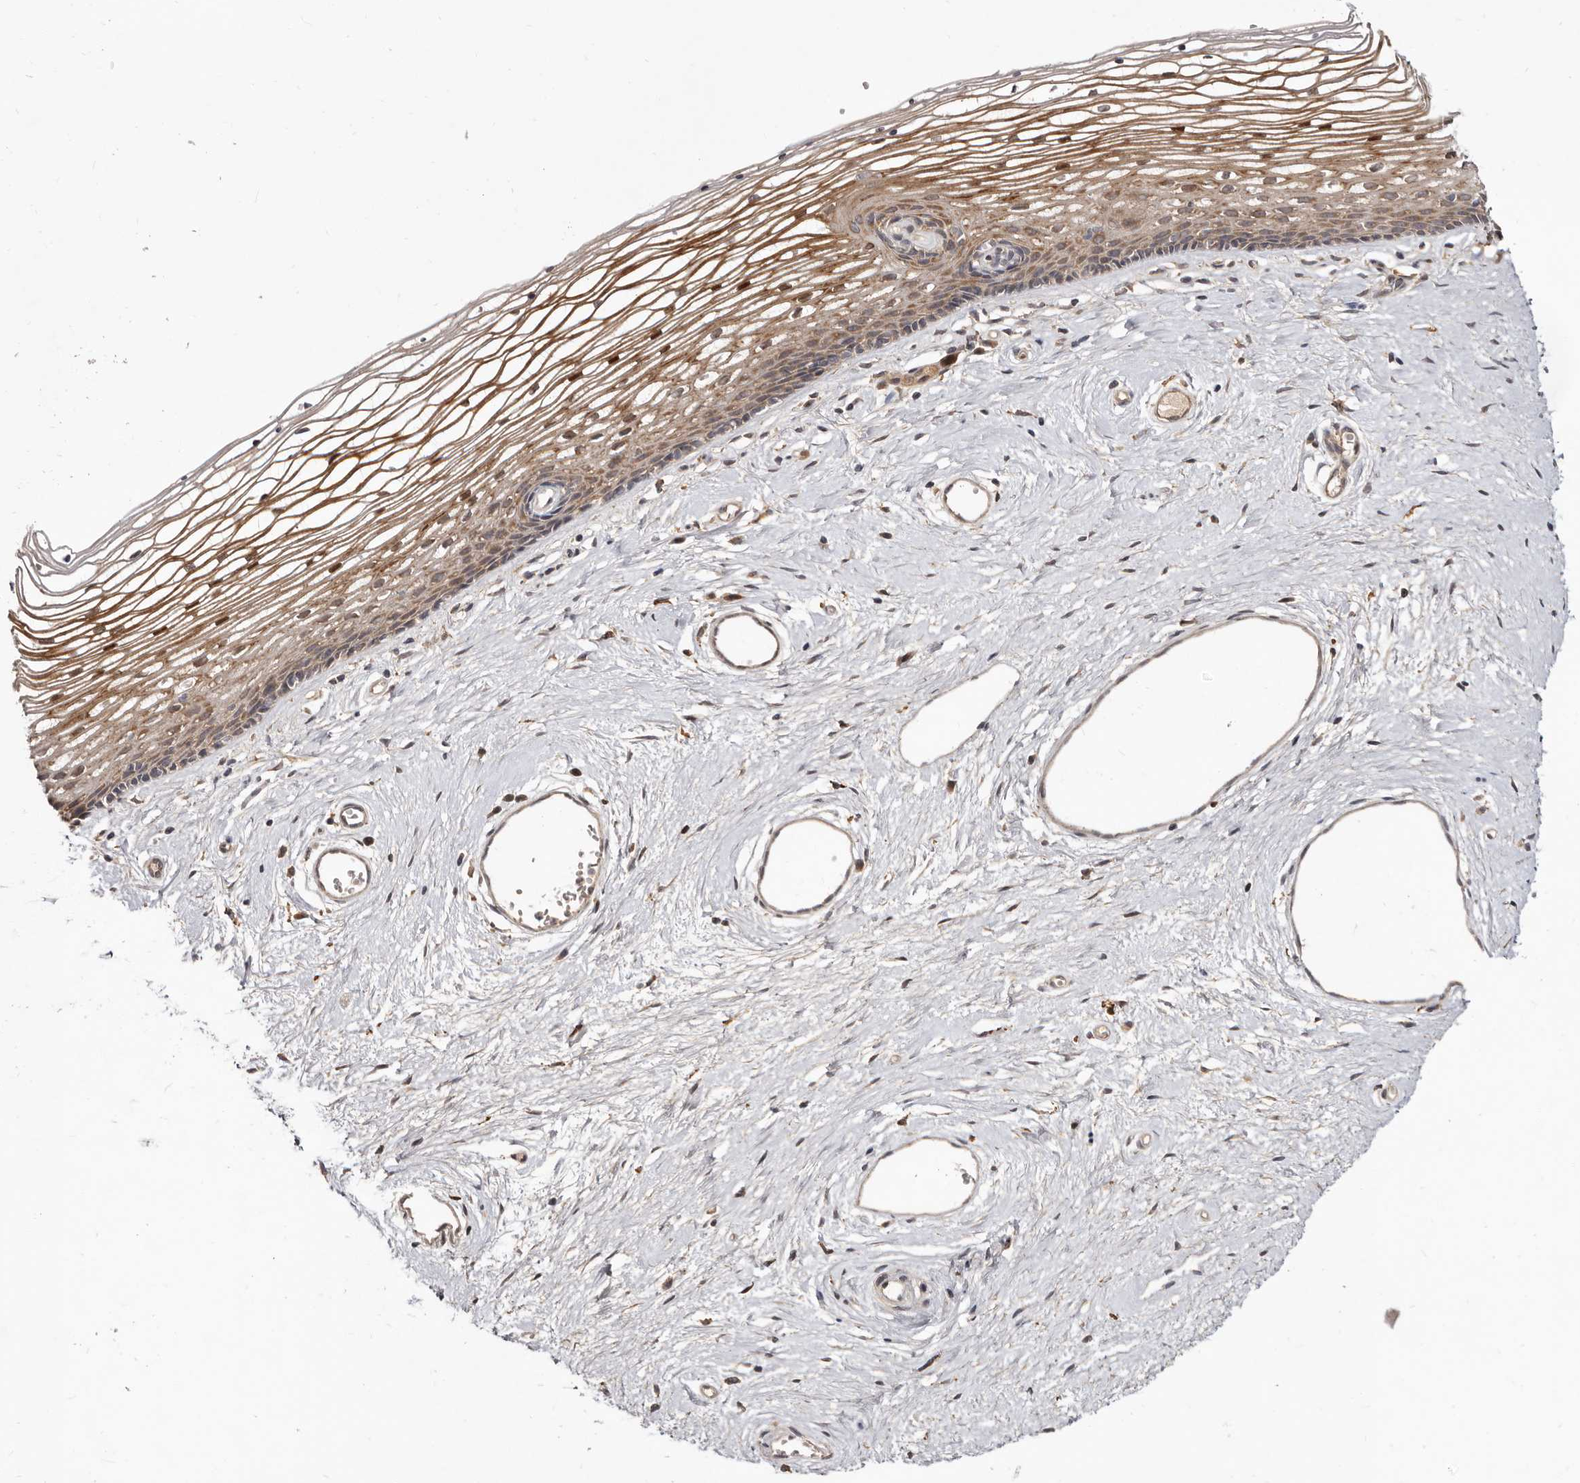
{"staining": {"intensity": "moderate", "quantity": ">75%", "location": "cytoplasmic/membranous,nuclear"}, "tissue": "vagina", "cell_type": "Squamous epithelial cells", "image_type": "normal", "snomed": [{"axis": "morphology", "description": "Normal tissue, NOS"}, {"axis": "topography", "description": "Vagina"}], "caption": "Immunohistochemical staining of normal human vagina reveals moderate cytoplasmic/membranous,nuclear protein positivity in about >75% of squamous epithelial cells. The staining is performed using DAB (3,3'-diaminobenzidine) brown chromogen to label protein expression. The nuclei are counter-stained blue using hematoxylin.", "gene": "INAVA", "patient": {"sex": "female", "age": 46}}